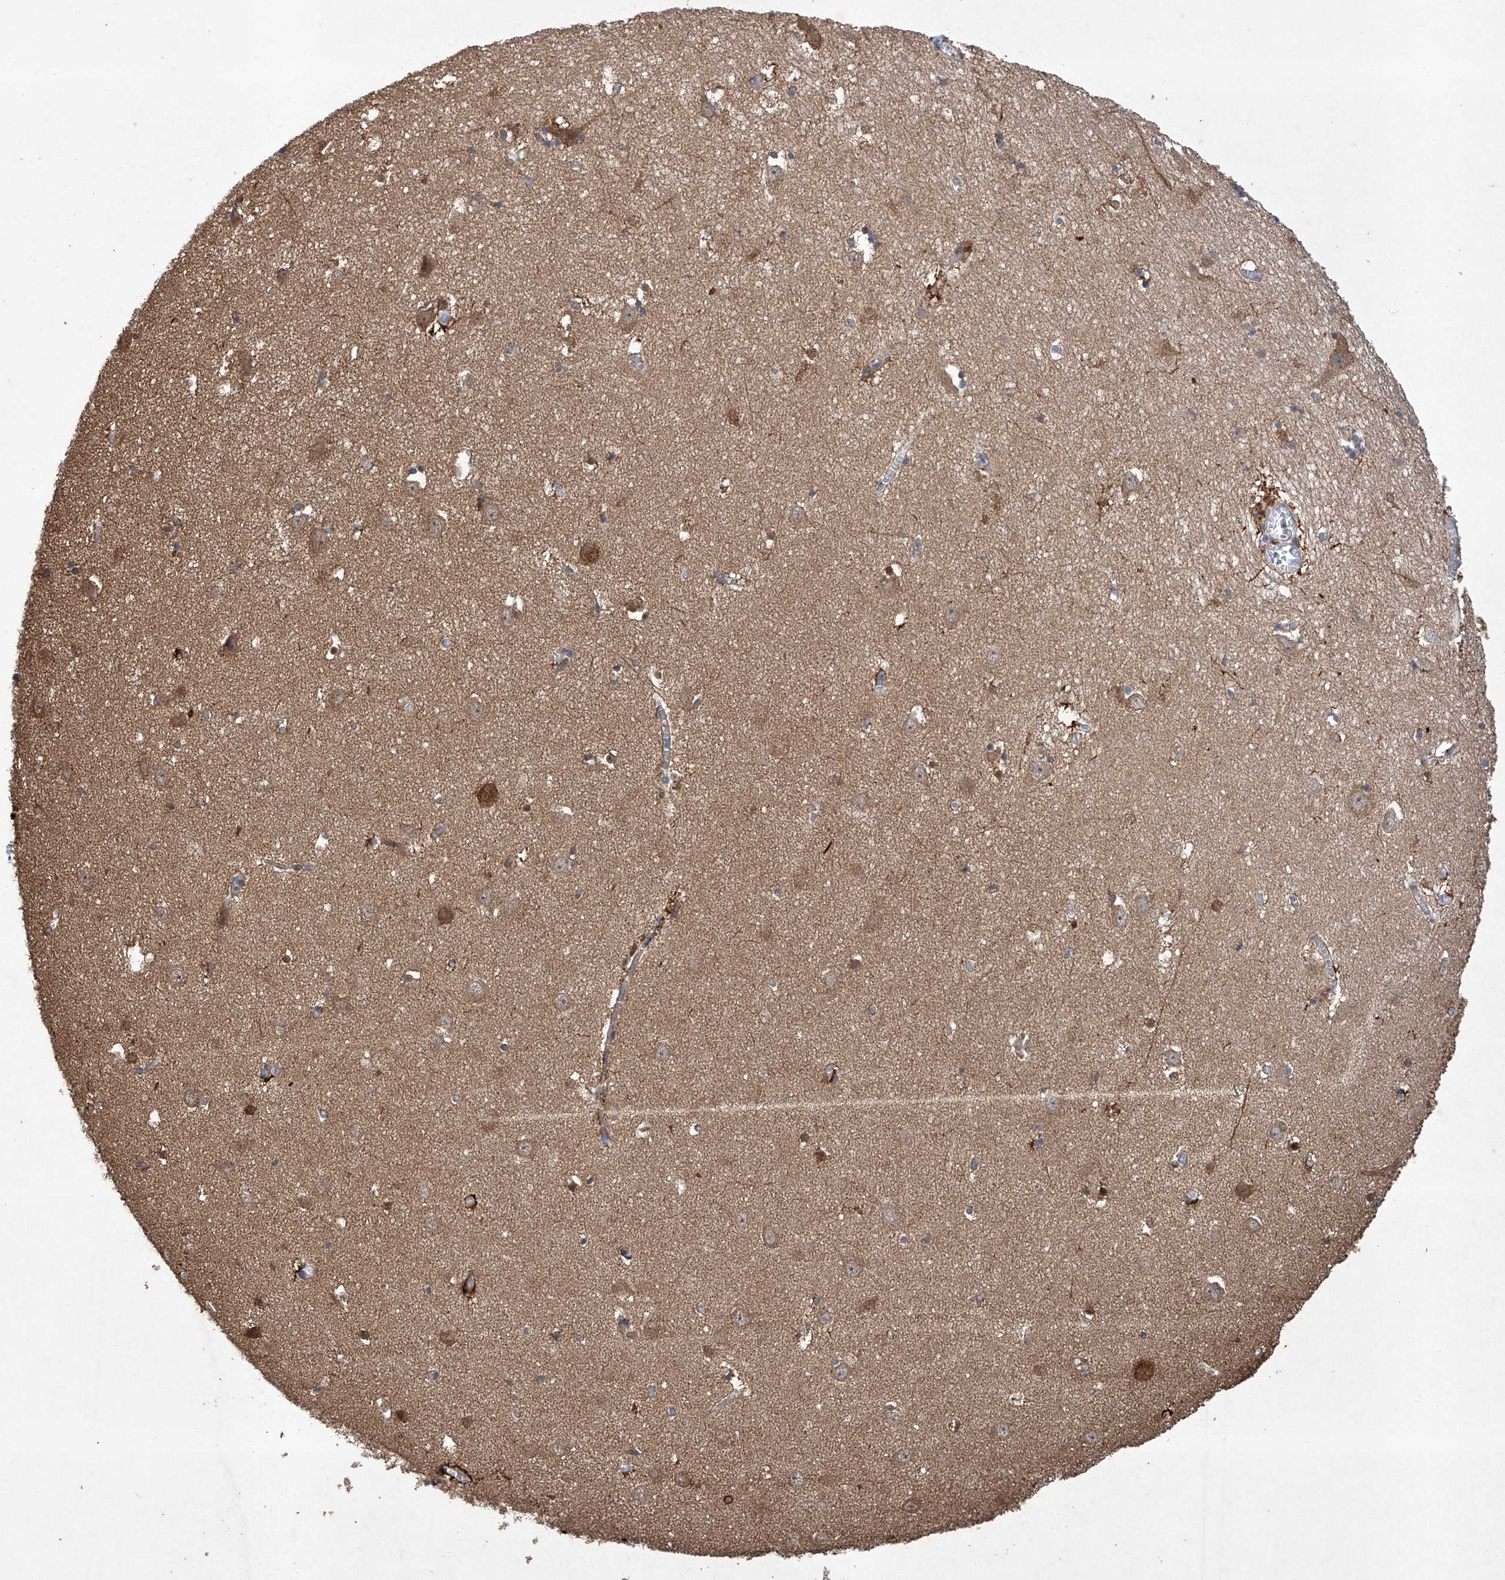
{"staining": {"intensity": "weak", "quantity": ">75%", "location": "cytoplasmic/membranous"}, "tissue": "hippocampus", "cell_type": "Glial cells", "image_type": "normal", "snomed": [{"axis": "morphology", "description": "Normal tissue, NOS"}, {"axis": "topography", "description": "Hippocampus"}], "caption": "A photomicrograph of hippocampus stained for a protein demonstrates weak cytoplasmic/membranous brown staining in glial cells. (brown staining indicates protein expression, while blue staining denotes nuclei).", "gene": "TIMM23", "patient": {"sex": "female", "age": 64}}